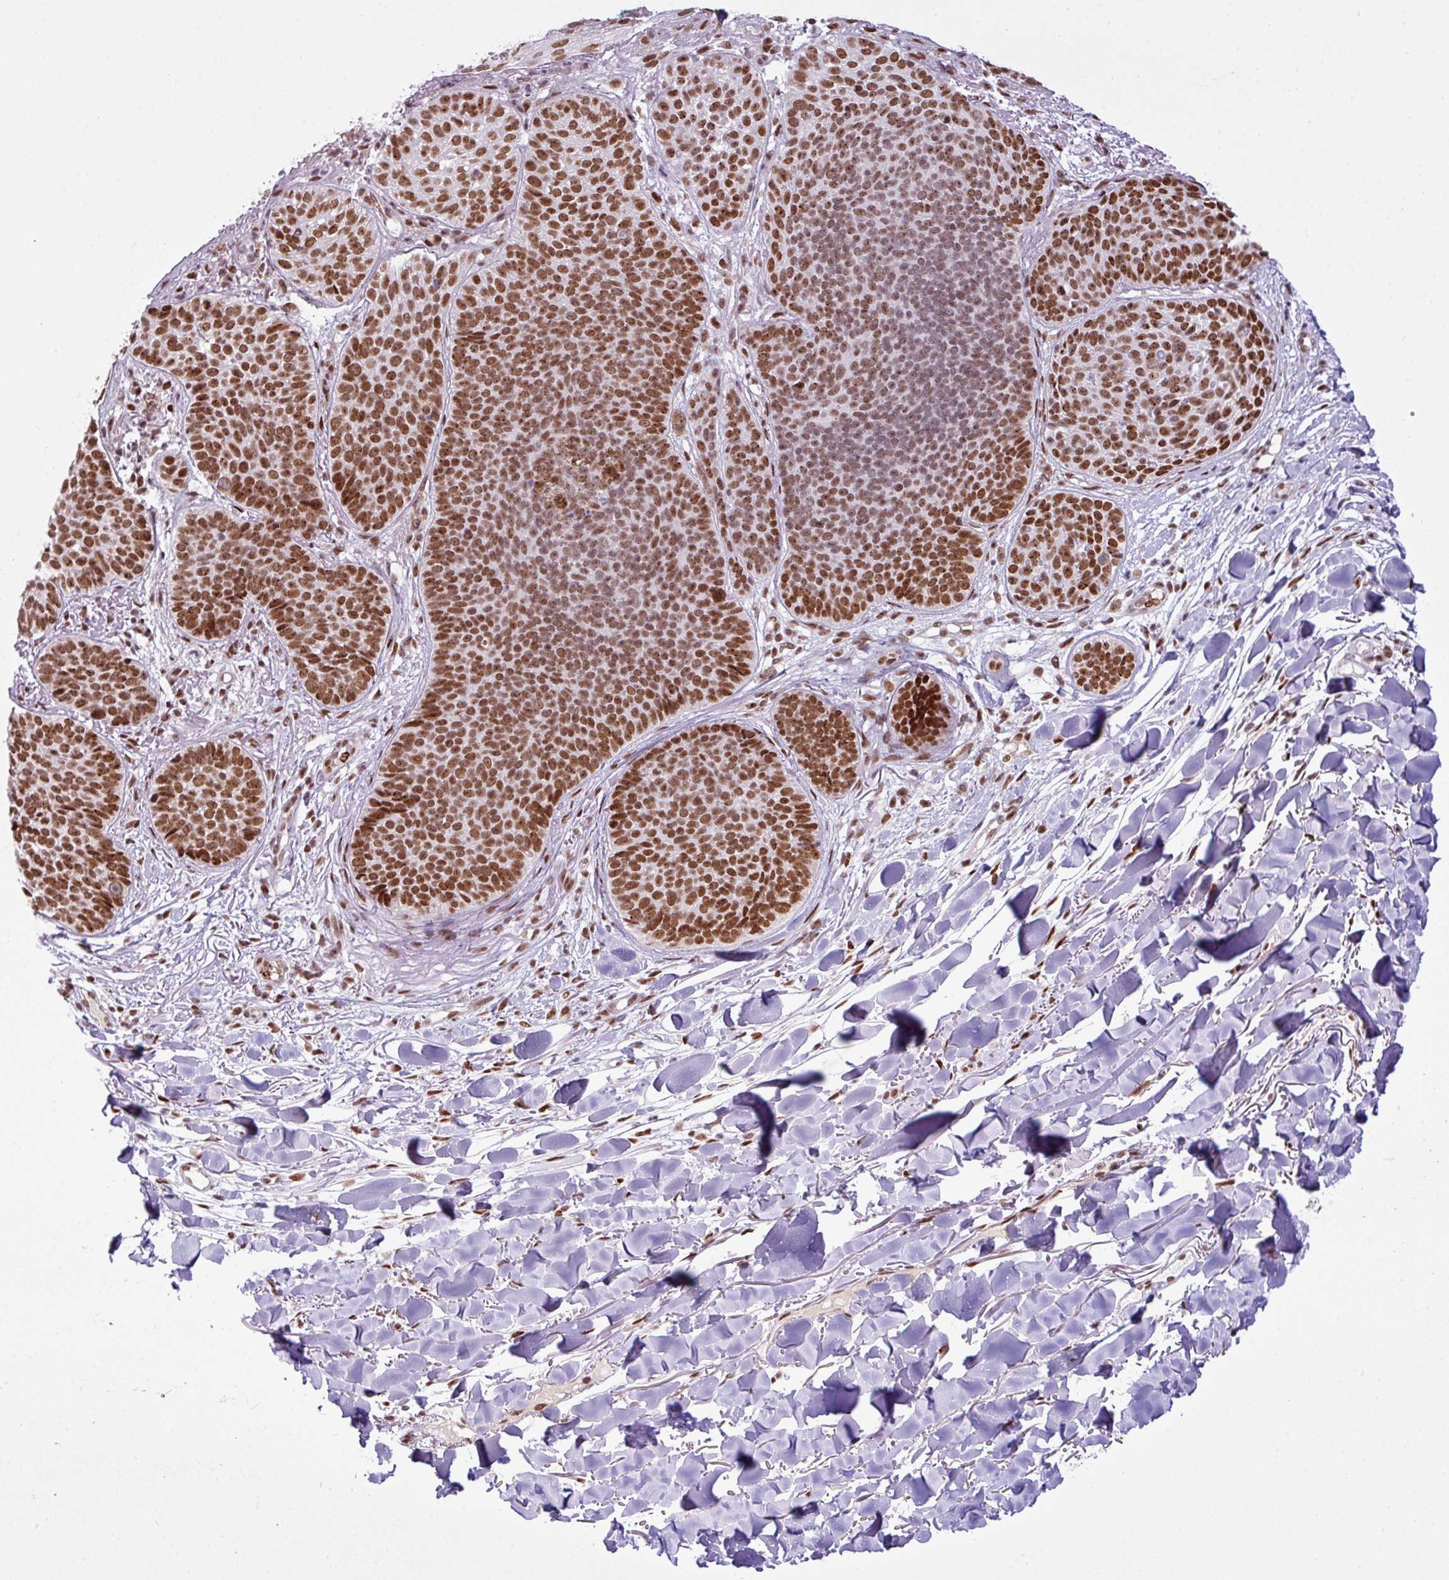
{"staining": {"intensity": "strong", "quantity": ">75%", "location": "nuclear"}, "tissue": "skin cancer", "cell_type": "Tumor cells", "image_type": "cancer", "snomed": [{"axis": "morphology", "description": "Basal cell carcinoma"}, {"axis": "topography", "description": "Skin"}, {"axis": "topography", "description": "Skin of neck"}, {"axis": "topography", "description": "Skin of shoulder"}, {"axis": "topography", "description": "Skin of back"}], "caption": "IHC (DAB) staining of human skin basal cell carcinoma displays strong nuclear protein expression in approximately >75% of tumor cells.", "gene": "PRDM5", "patient": {"sex": "male", "age": 80}}